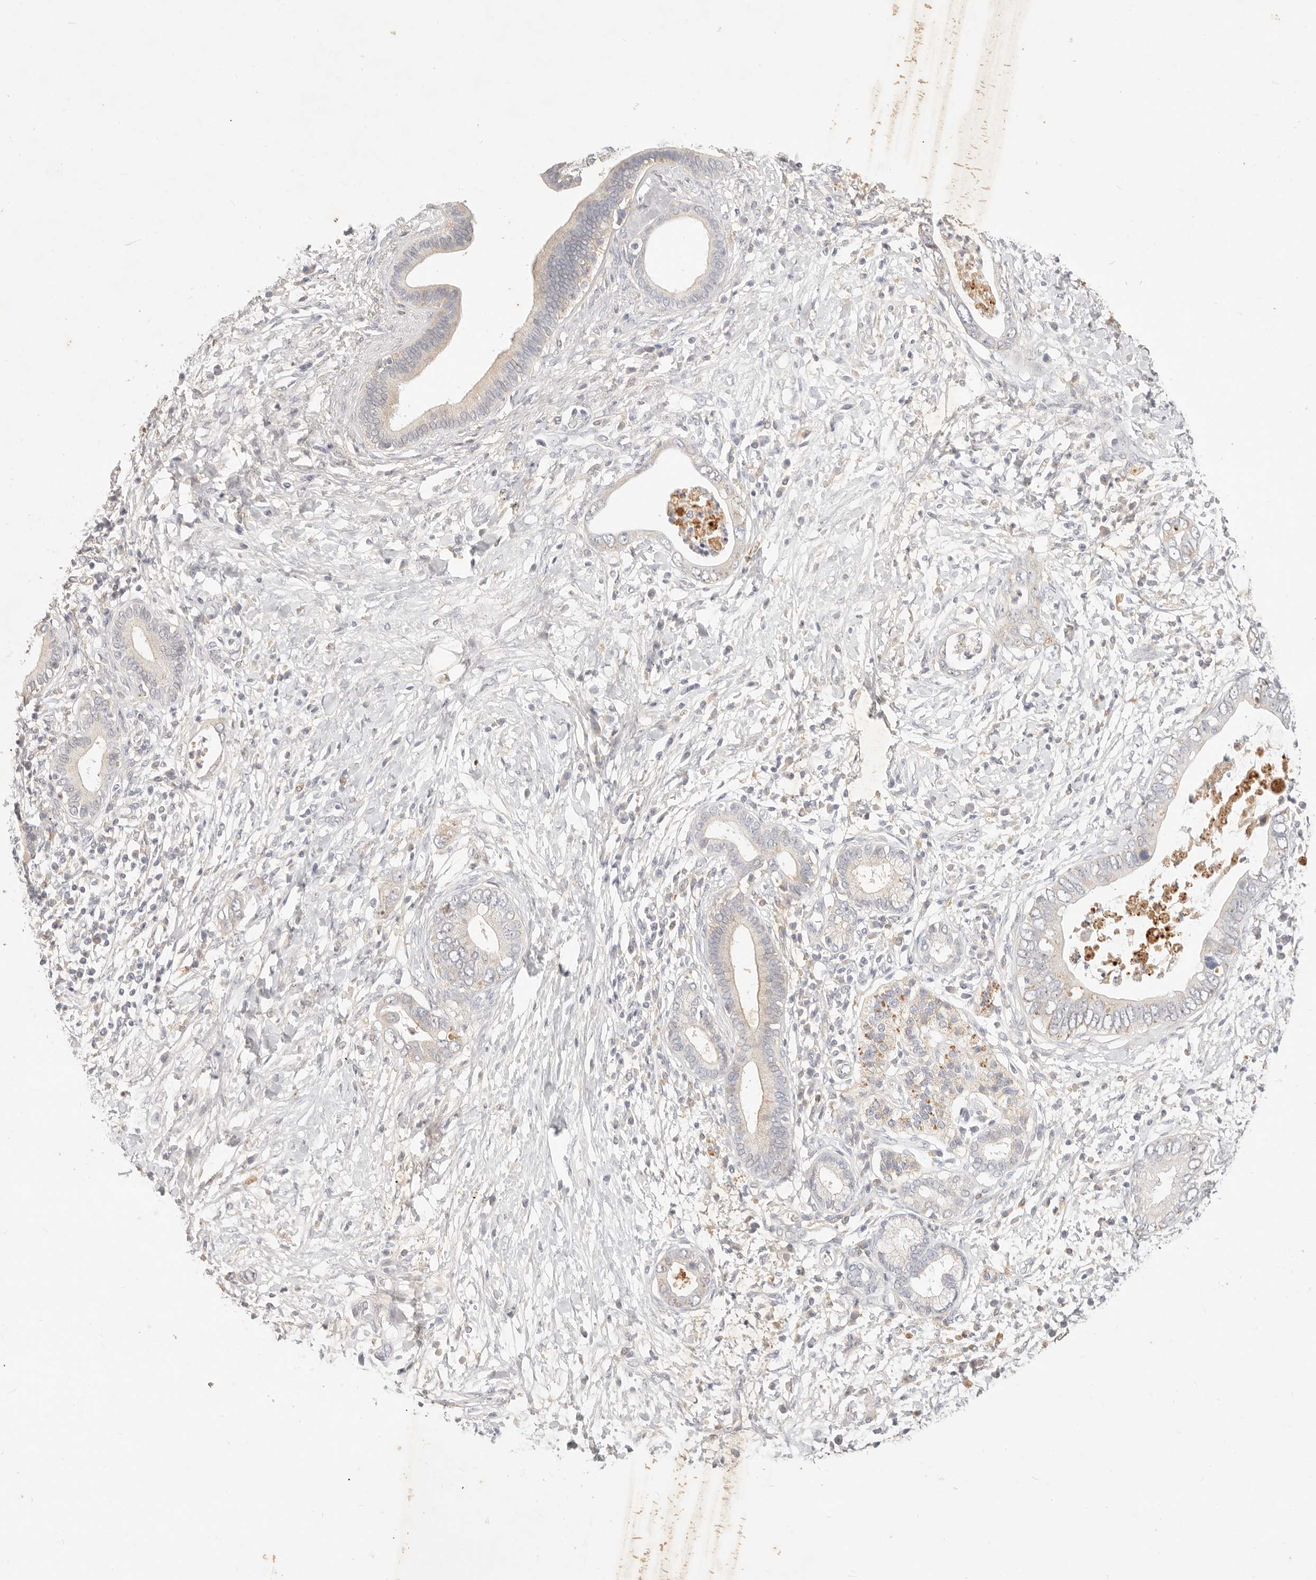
{"staining": {"intensity": "negative", "quantity": "none", "location": "none"}, "tissue": "pancreatic cancer", "cell_type": "Tumor cells", "image_type": "cancer", "snomed": [{"axis": "morphology", "description": "Adenocarcinoma, NOS"}, {"axis": "topography", "description": "Pancreas"}], "caption": "The photomicrograph demonstrates no significant staining in tumor cells of pancreatic adenocarcinoma. (DAB immunohistochemistry (IHC) visualized using brightfield microscopy, high magnification).", "gene": "ACOX1", "patient": {"sex": "male", "age": 75}}